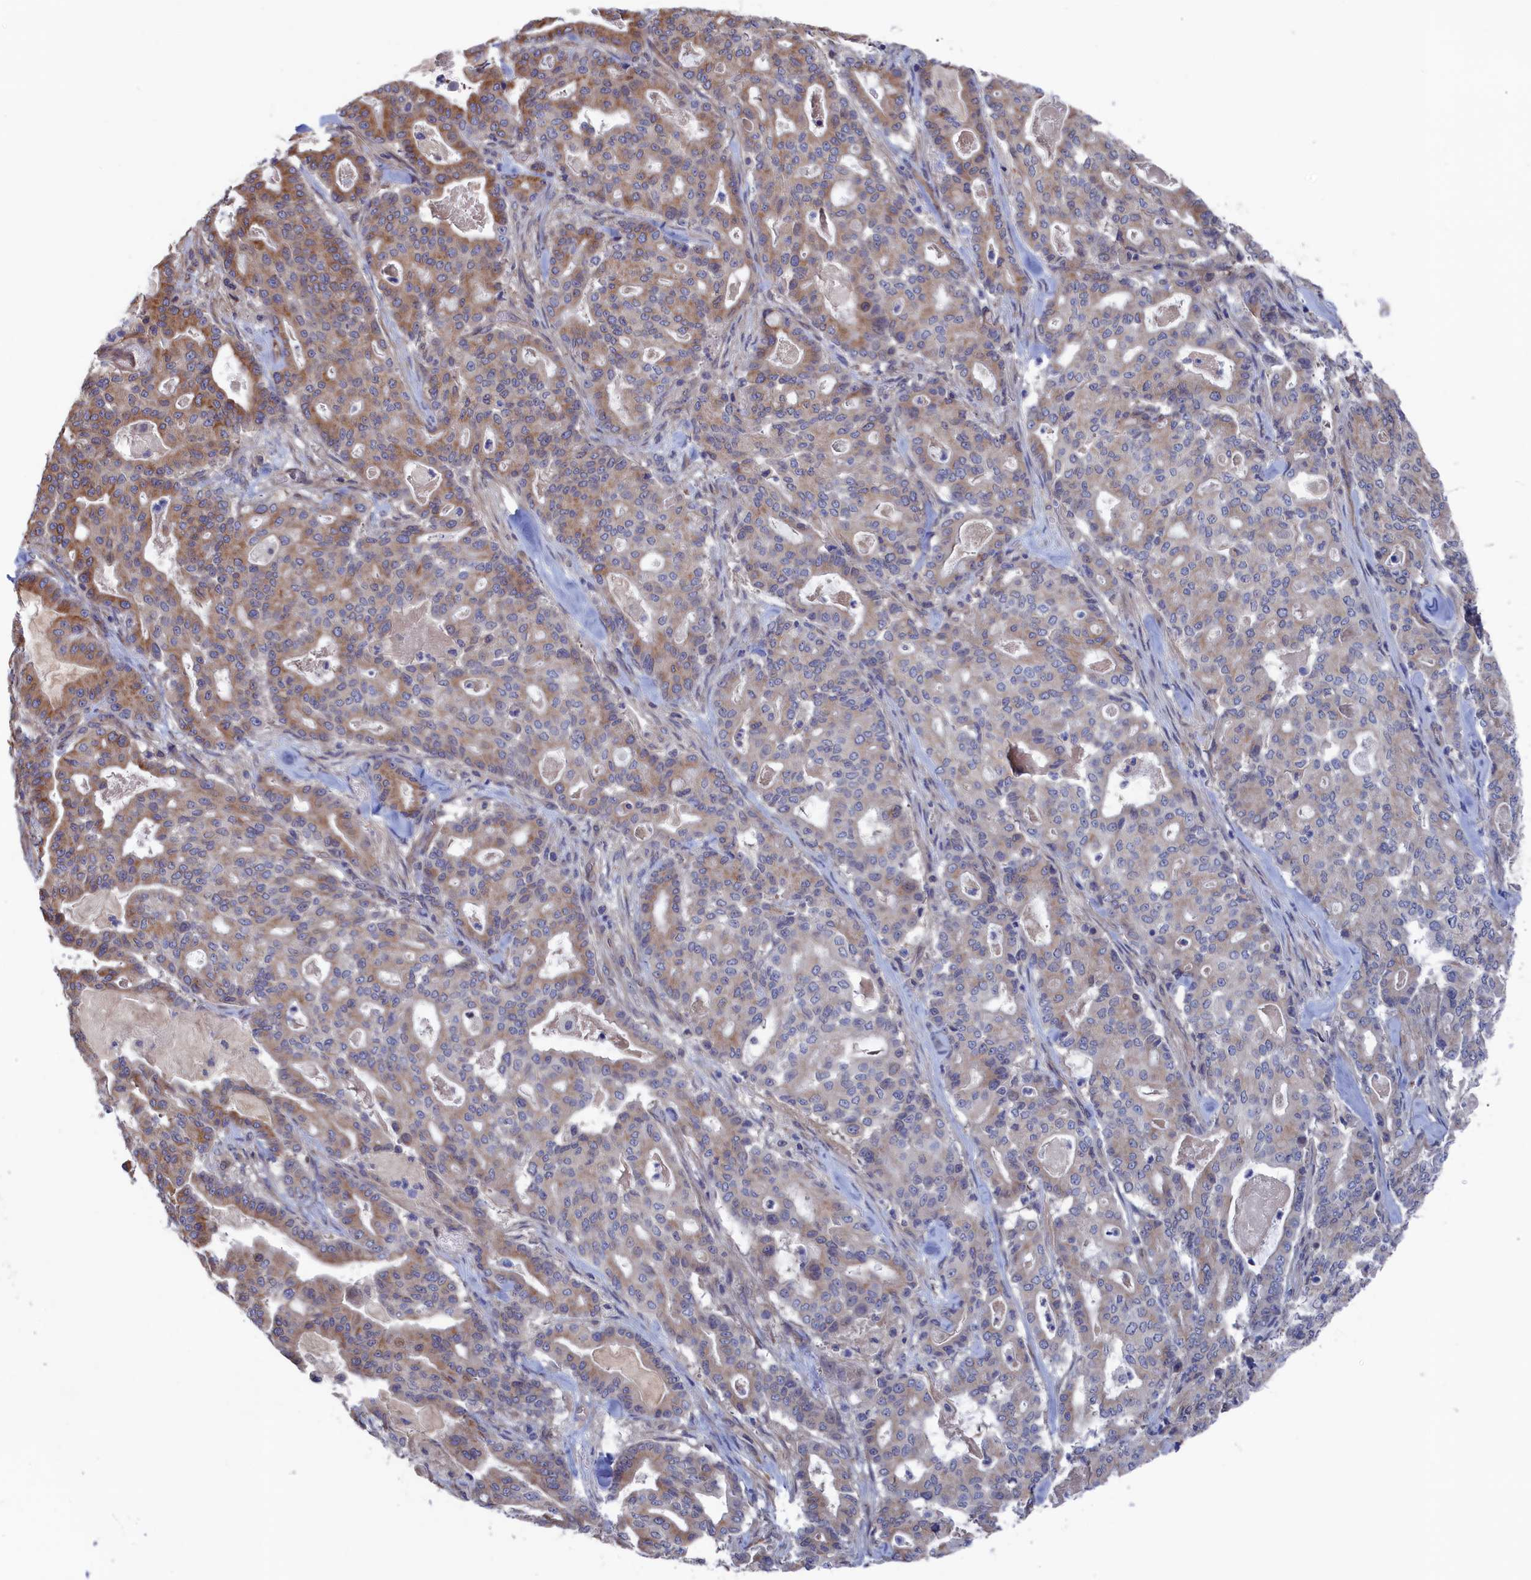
{"staining": {"intensity": "moderate", "quantity": "<25%", "location": "cytoplasmic/membranous"}, "tissue": "pancreatic cancer", "cell_type": "Tumor cells", "image_type": "cancer", "snomed": [{"axis": "morphology", "description": "Adenocarcinoma, NOS"}, {"axis": "topography", "description": "Pancreas"}], "caption": "Immunohistochemical staining of pancreatic adenocarcinoma displays low levels of moderate cytoplasmic/membranous protein expression in approximately <25% of tumor cells.", "gene": "NUTF2", "patient": {"sex": "male", "age": 63}}